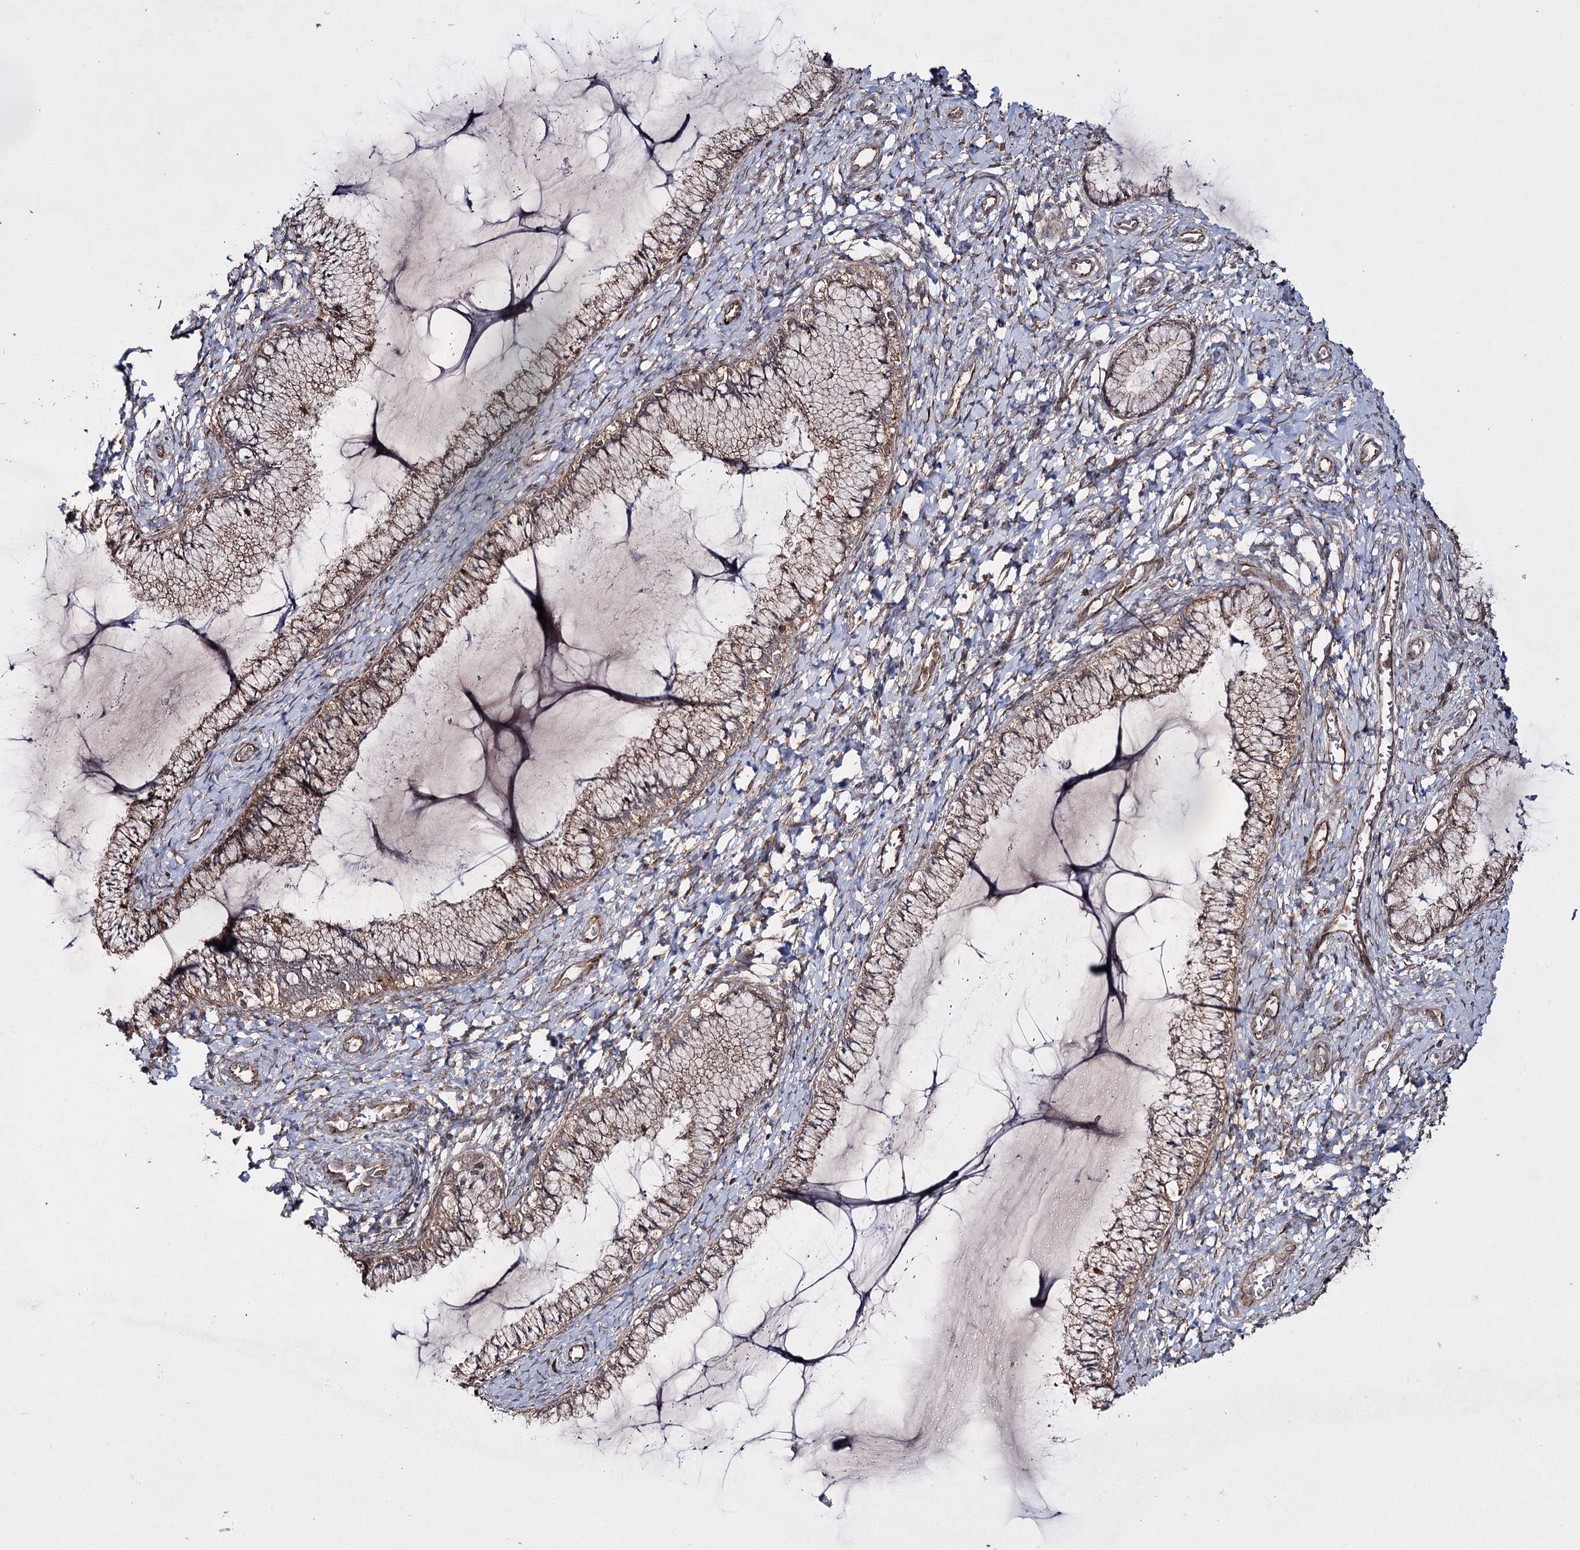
{"staining": {"intensity": "moderate", "quantity": ">75%", "location": "cytoplasmic/membranous"}, "tissue": "cervix", "cell_type": "Glandular cells", "image_type": "normal", "snomed": [{"axis": "morphology", "description": "Normal tissue, NOS"}, {"axis": "morphology", "description": "Adenocarcinoma, NOS"}, {"axis": "topography", "description": "Cervix"}], "caption": "Human cervix stained for a protein (brown) reveals moderate cytoplasmic/membranous positive expression in approximately >75% of glandular cells.", "gene": "HECTD2", "patient": {"sex": "female", "age": 29}}